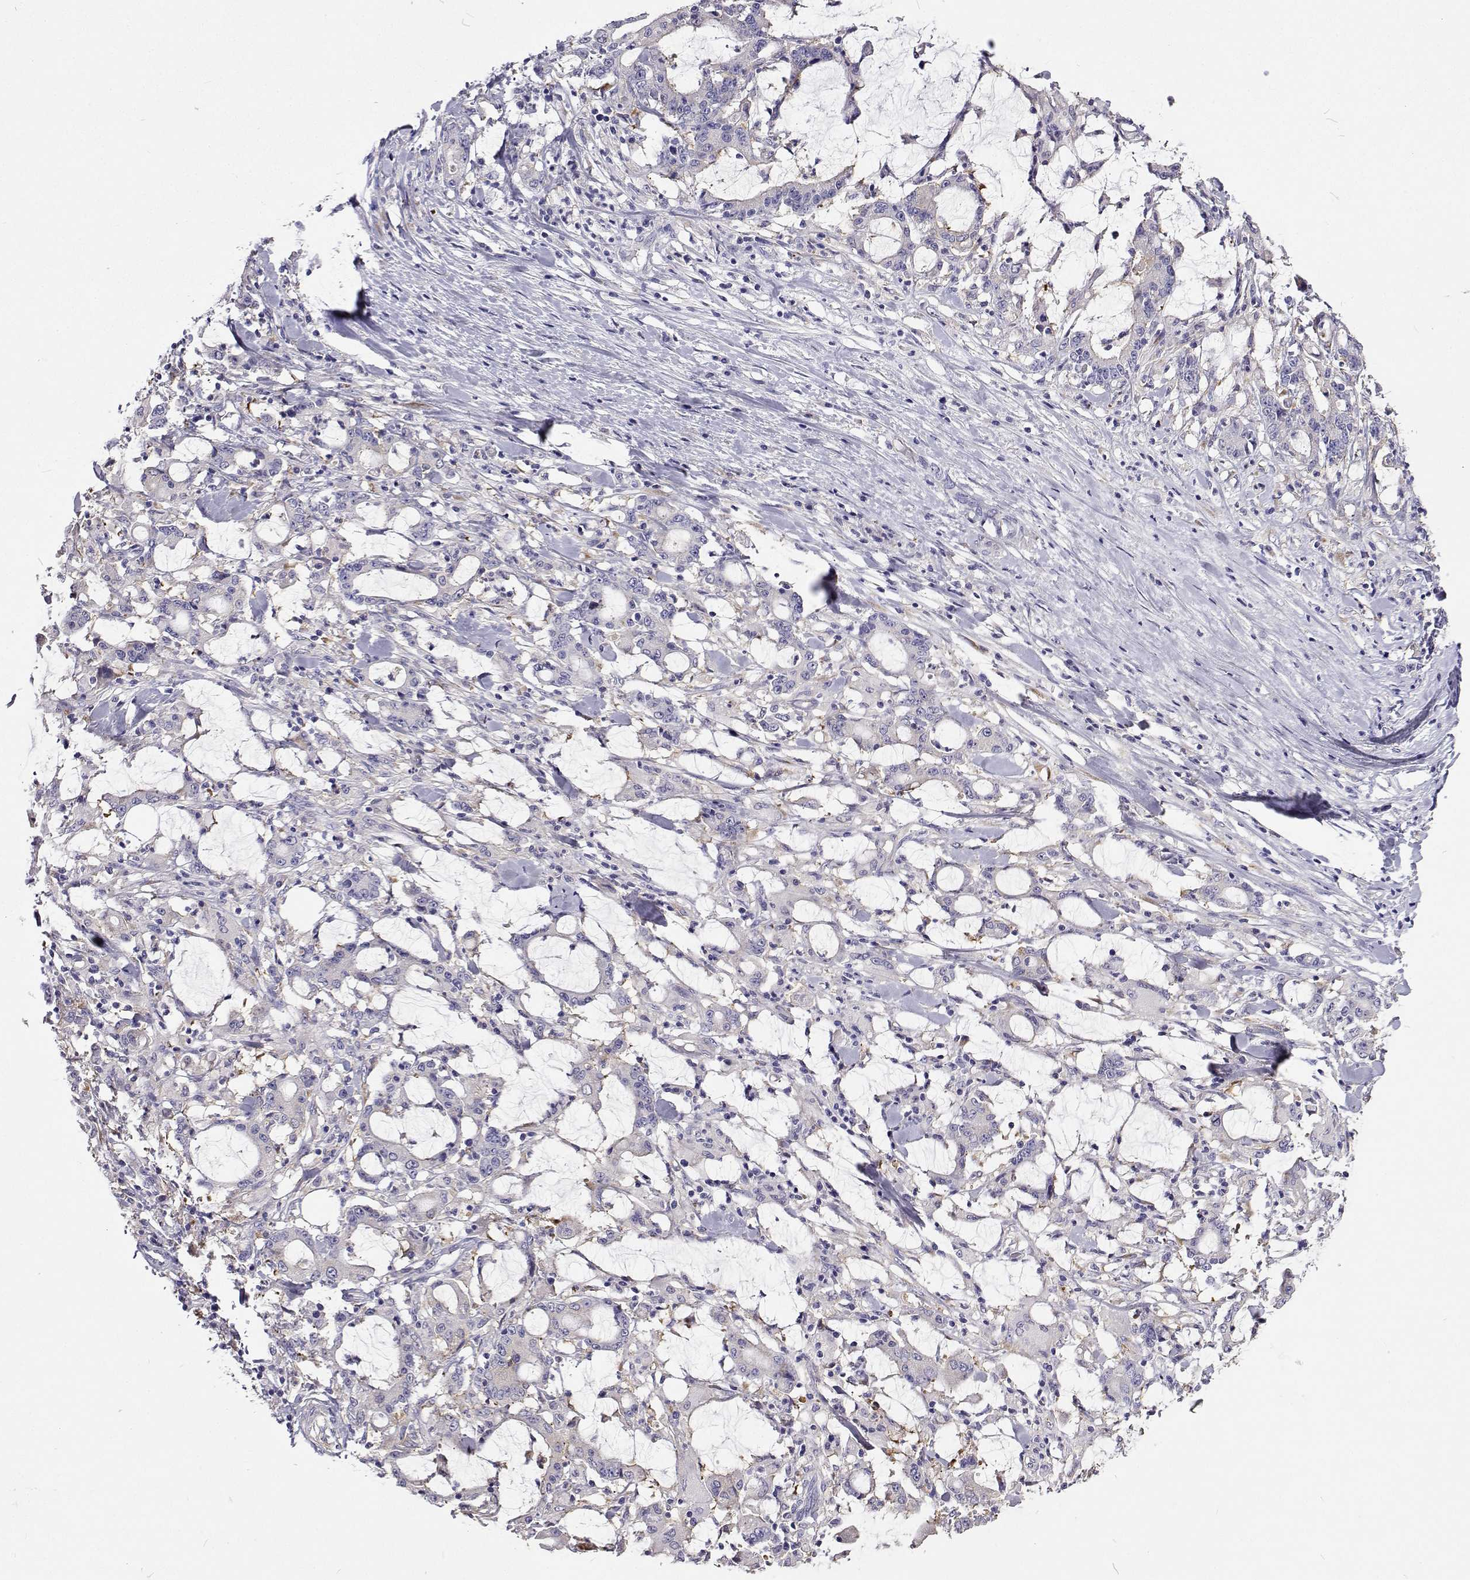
{"staining": {"intensity": "negative", "quantity": "none", "location": "none"}, "tissue": "stomach cancer", "cell_type": "Tumor cells", "image_type": "cancer", "snomed": [{"axis": "morphology", "description": "Adenocarcinoma, NOS"}, {"axis": "topography", "description": "Stomach, upper"}], "caption": "Immunohistochemical staining of stomach cancer (adenocarcinoma) displays no significant positivity in tumor cells.", "gene": "LHFPL7", "patient": {"sex": "male", "age": 68}}